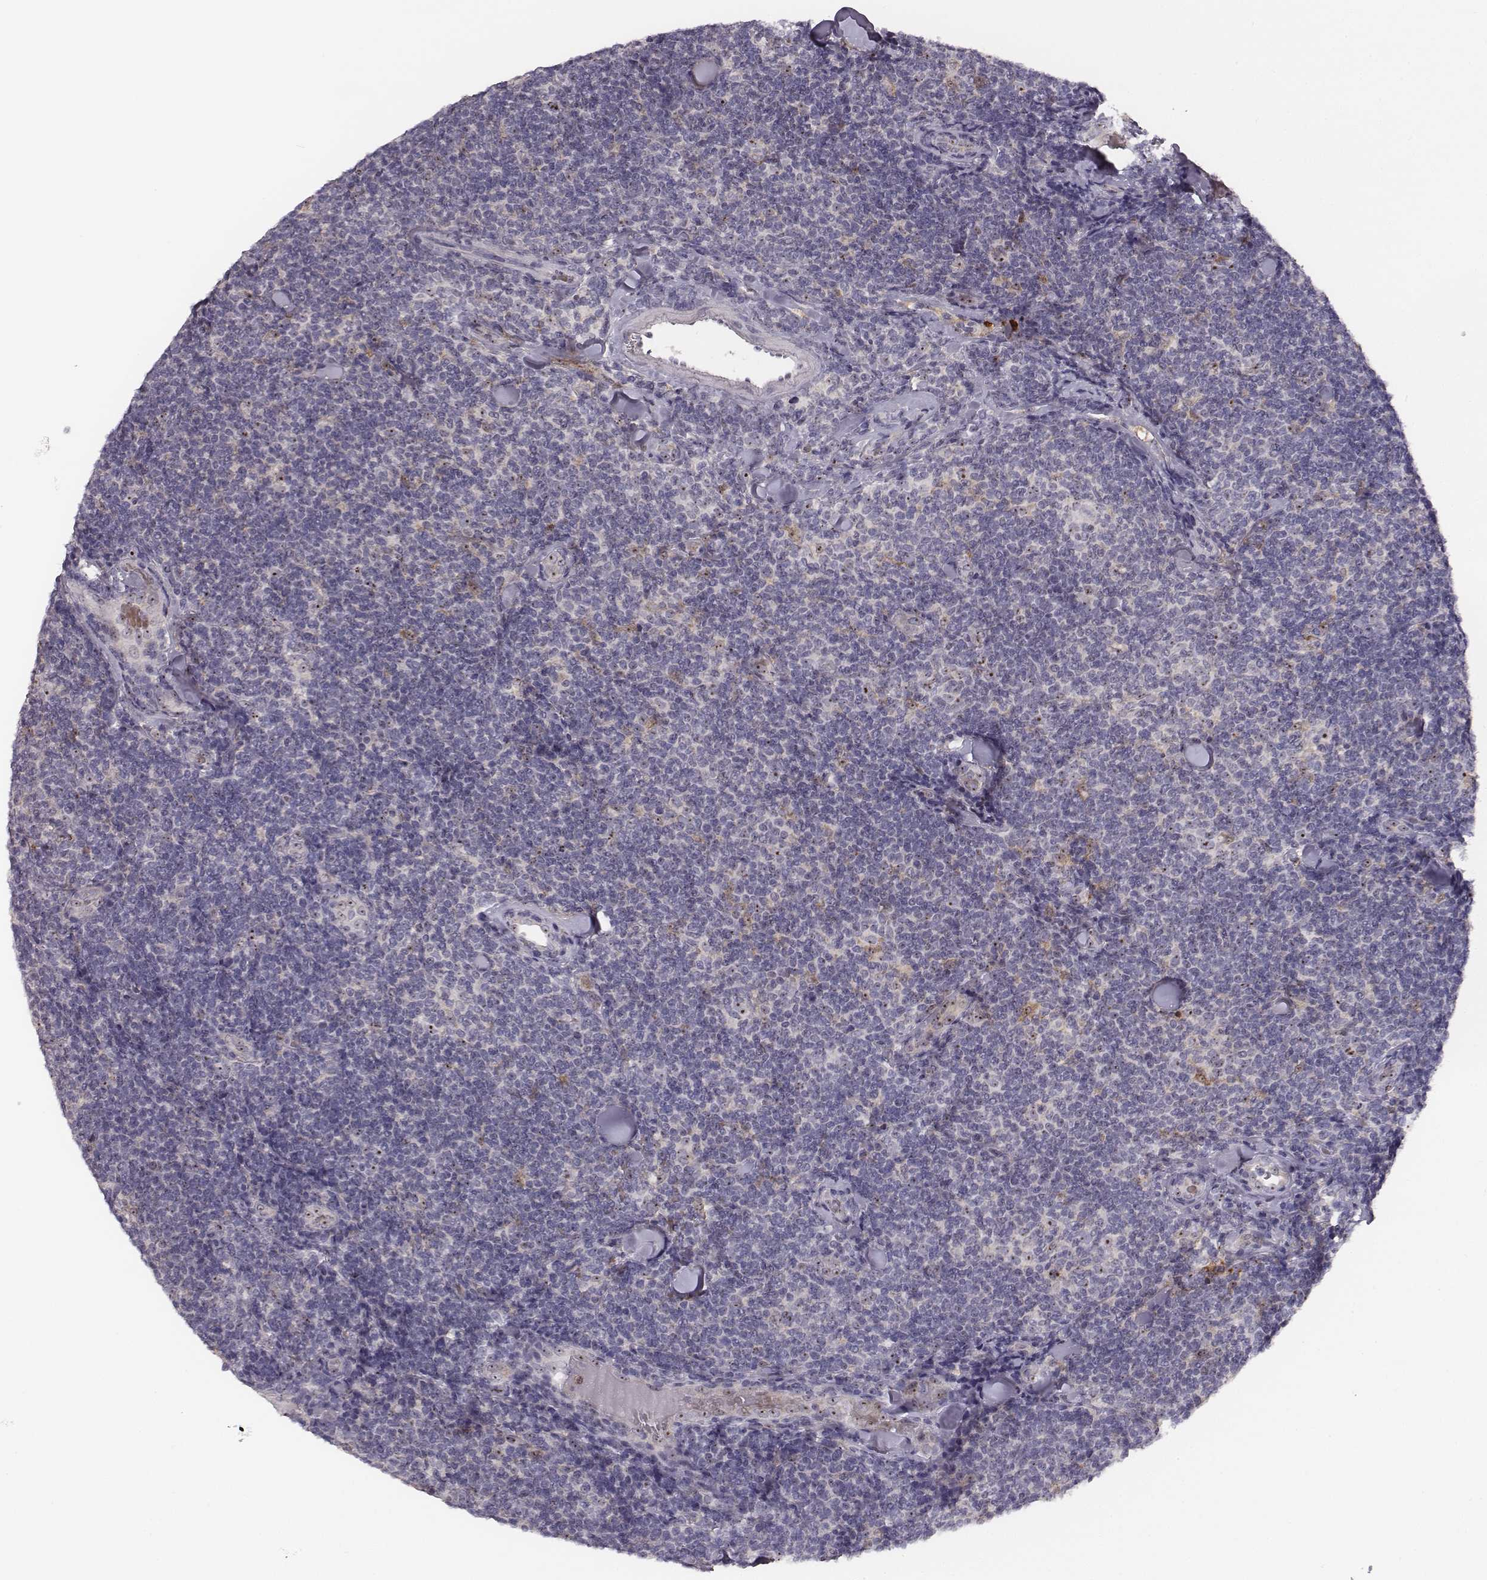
{"staining": {"intensity": "strong", "quantity": "<25%", "location": "nuclear"}, "tissue": "lymphoma", "cell_type": "Tumor cells", "image_type": "cancer", "snomed": [{"axis": "morphology", "description": "Malignant lymphoma, non-Hodgkin's type, Low grade"}, {"axis": "topography", "description": "Lymph node"}], "caption": "Malignant lymphoma, non-Hodgkin's type (low-grade) tissue demonstrates strong nuclear expression in about <25% of tumor cells, visualized by immunohistochemistry.", "gene": "NIFK", "patient": {"sex": "female", "age": 56}}